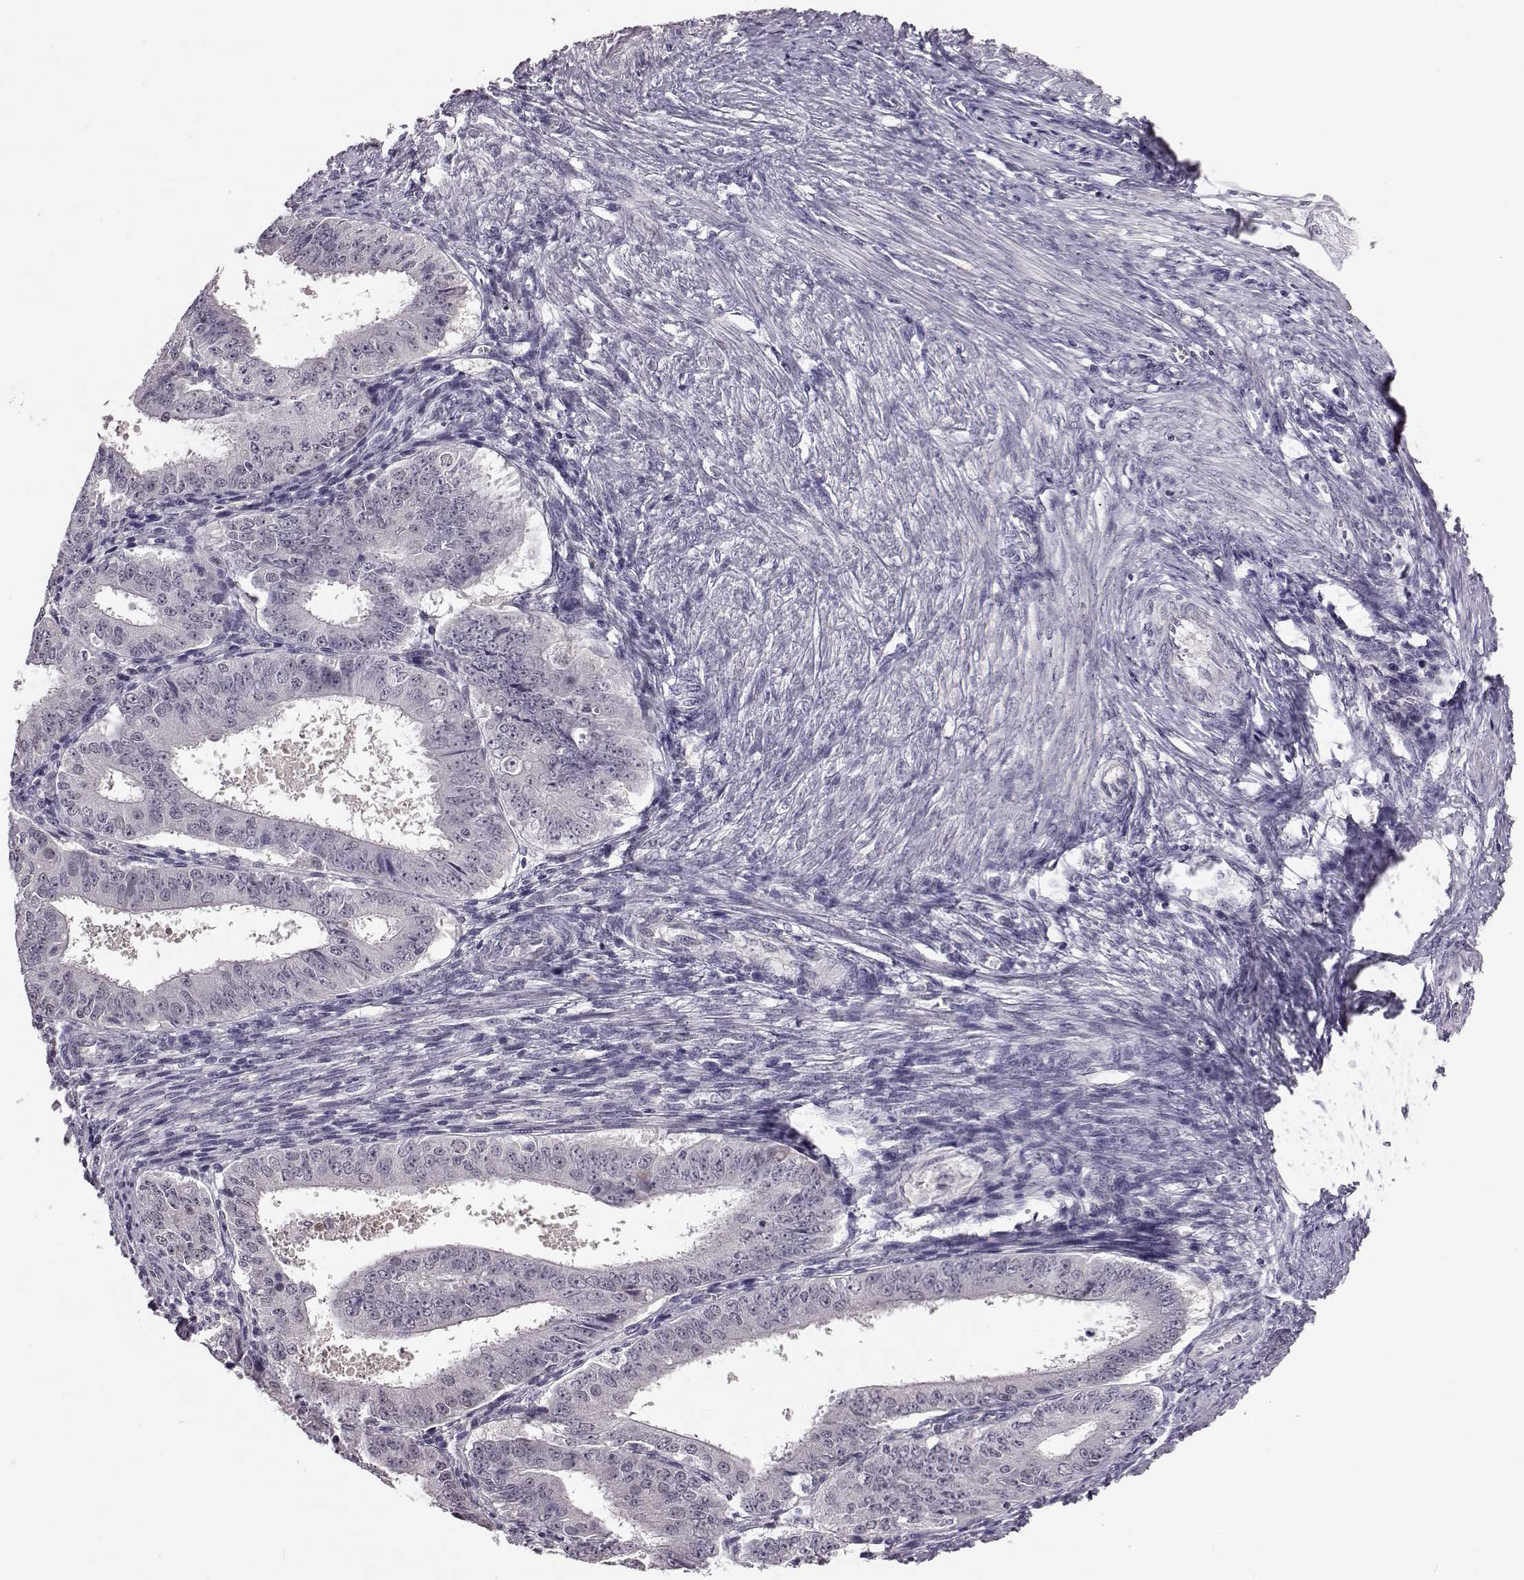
{"staining": {"intensity": "negative", "quantity": "none", "location": "none"}, "tissue": "ovarian cancer", "cell_type": "Tumor cells", "image_type": "cancer", "snomed": [{"axis": "morphology", "description": "Carcinoma, endometroid"}, {"axis": "topography", "description": "Ovary"}], "caption": "Photomicrograph shows no significant protein positivity in tumor cells of ovarian endometroid carcinoma. The staining was performed using DAB to visualize the protein expression in brown, while the nuclei were stained in blue with hematoxylin (Magnification: 20x).", "gene": "C10orf62", "patient": {"sex": "female", "age": 42}}